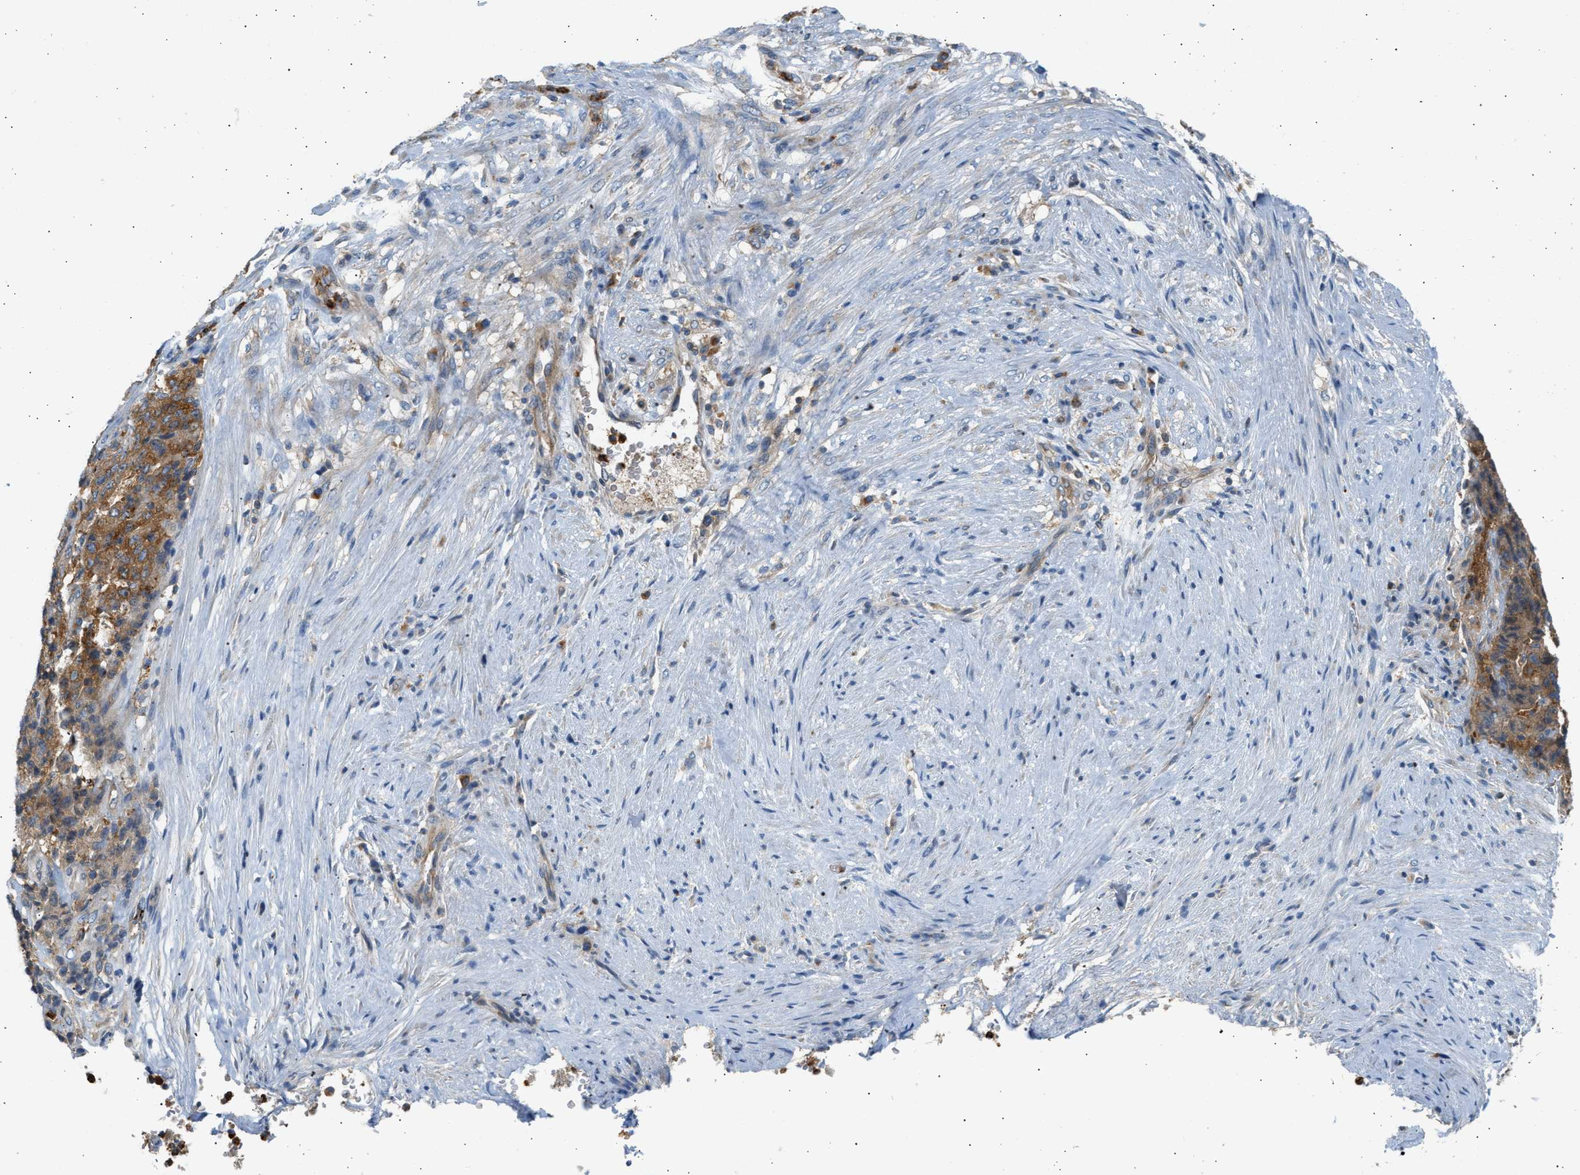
{"staining": {"intensity": "moderate", "quantity": ">75%", "location": "cytoplasmic/membranous"}, "tissue": "stomach cancer", "cell_type": "Tumor cells", "image_type": "cancer", "snomed": [{"axis": "morphology", "description": "Adenocarcinoma, NOS"}, {"axis": "topography", "description": "Stomach"}], "caption": "IHC micrograph of stomach cancer (adenocarcinoma) stained for a protein (brown), which exhibits medium levels of moderate cytoplasmic/membranous staining in about >75% of tumor cells.", "gene": "TRIM50", "patient": {"sex": "female", "age": 73}}